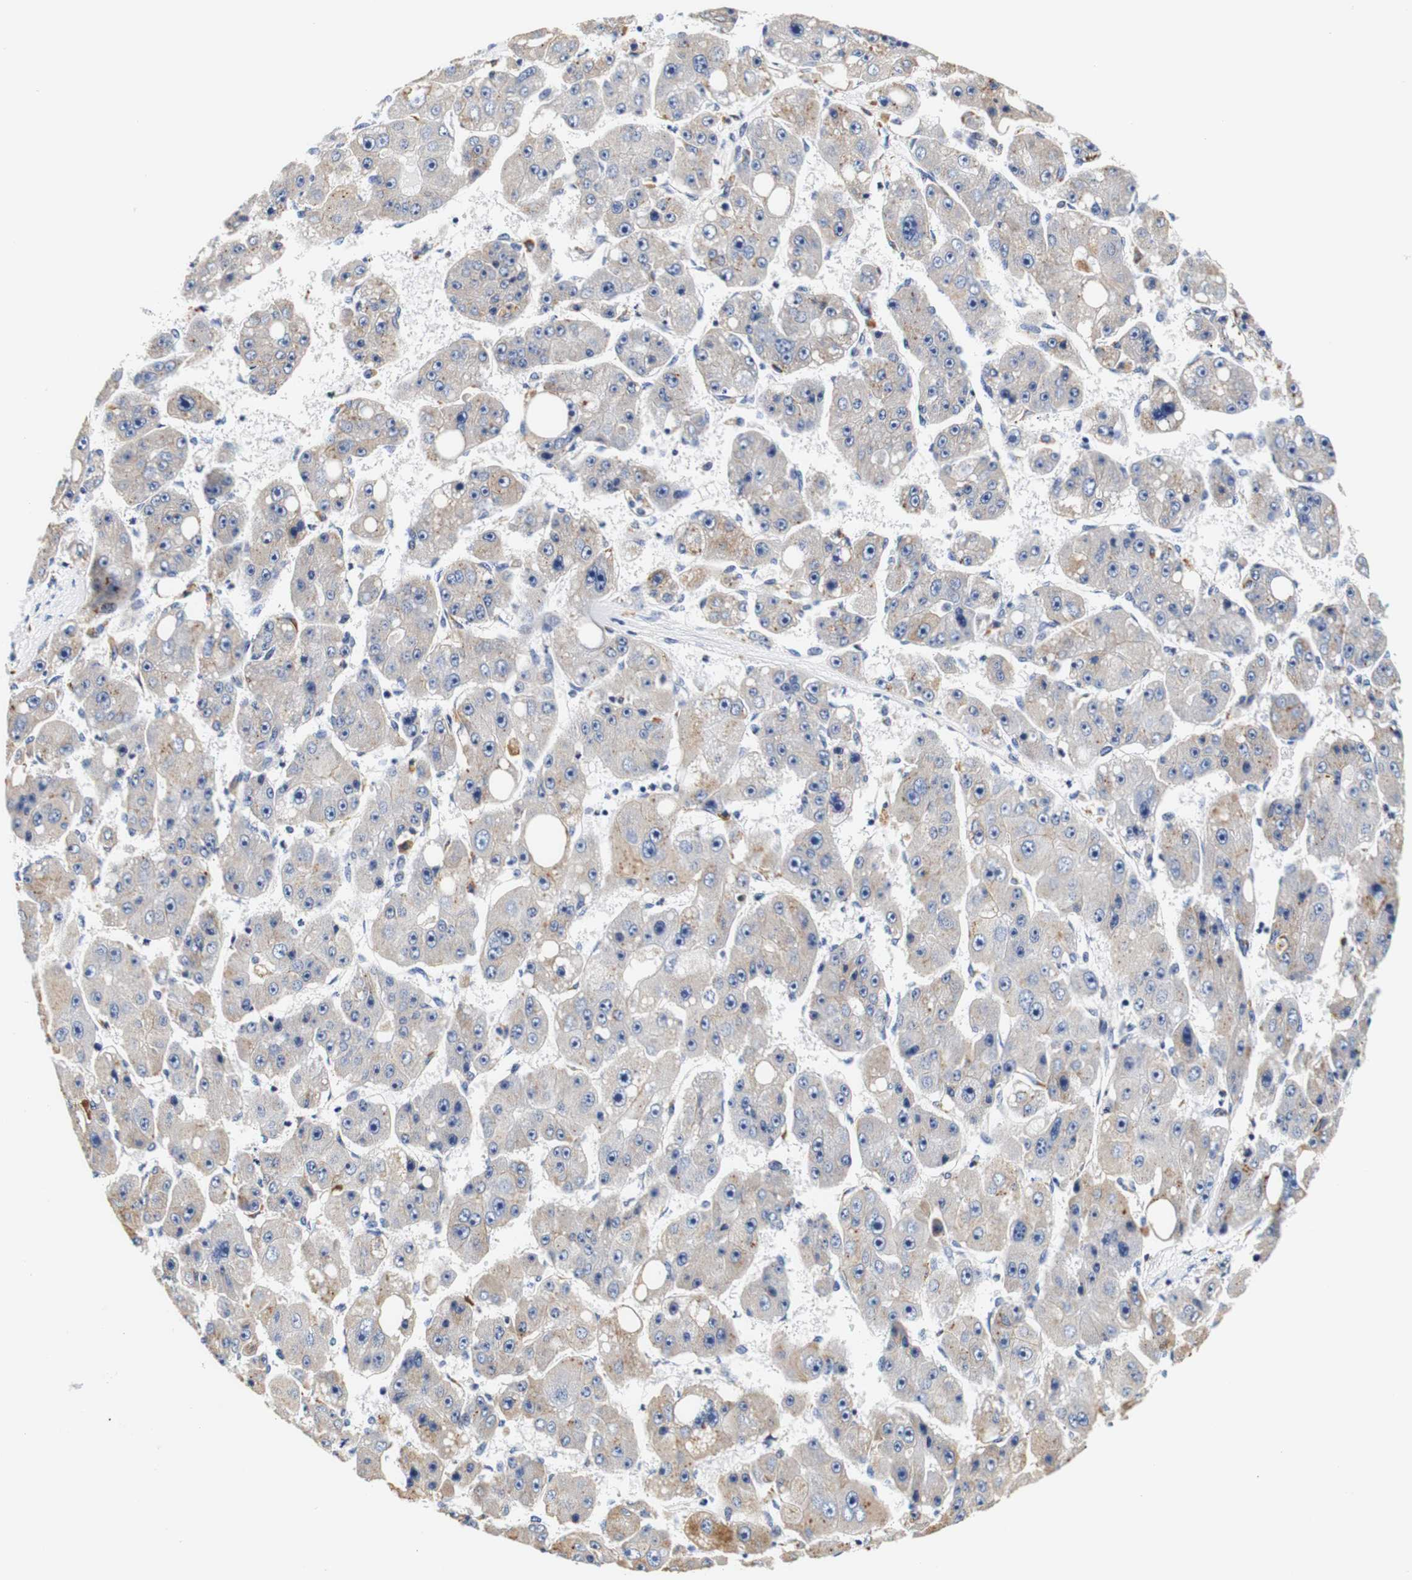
{"staining": {"intensity": "weak", "quantity": "25%-75%", "location": "cytoplasmic/membranous"}, "tissue": "liver cancer", "cell_type": "Tumor cells", "image_type": "cancer", "snomed": [{"axis": "morphology", "description": "Carcinoma, Hepatocellular, NOS"}, {"axis": "topography", "description": "Liver"}], "caption": "Liver cancer was stained to show a protein in brown. There is low levels of weak cytoplasmic/membranous expression in about 25%-75% of tumor cells.", "gene": "CAMK4", "patient": {"sex": "female", "age": 61}}